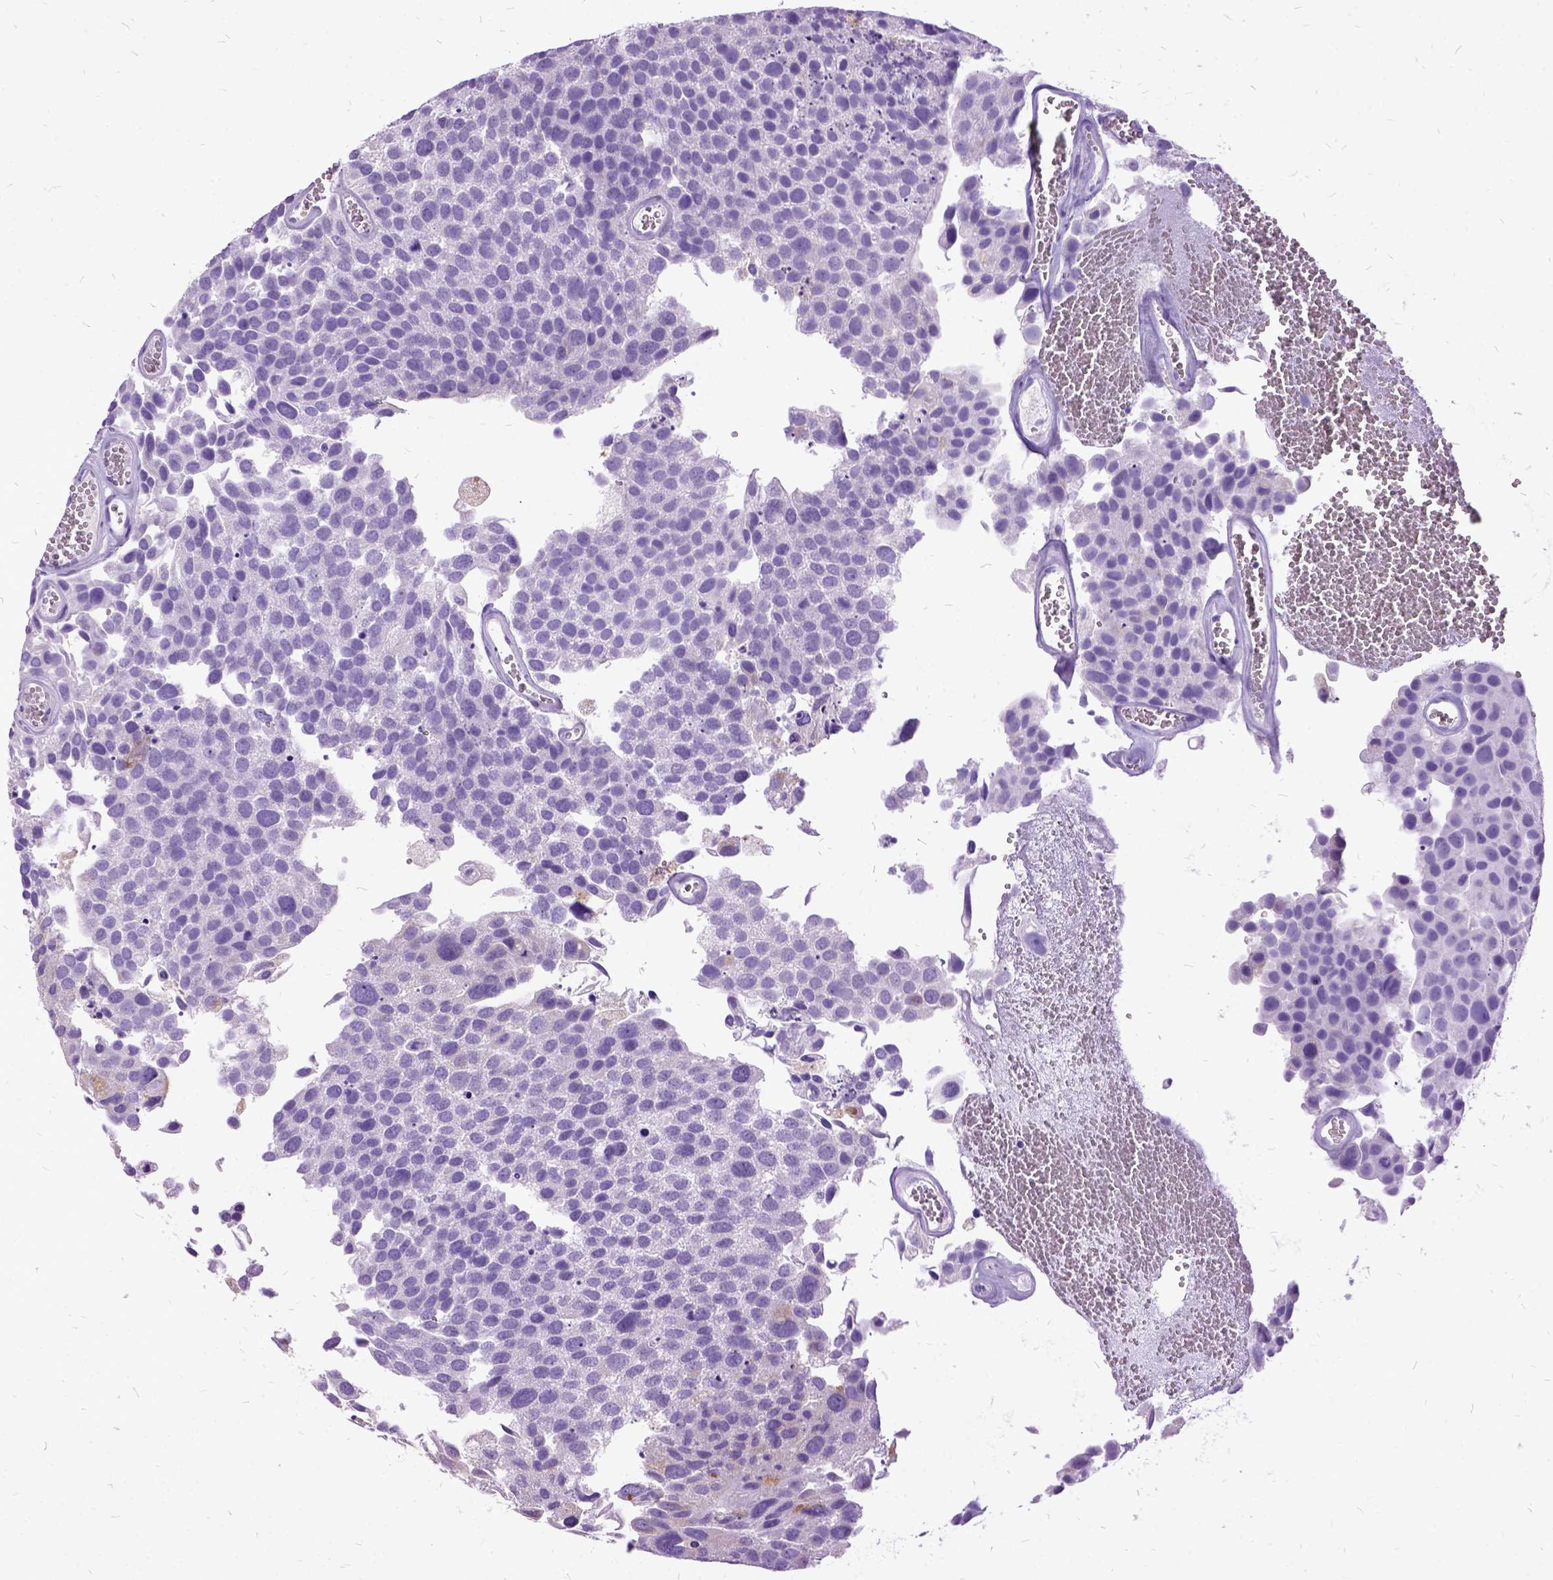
{"staining": {"intensity": "negative", "quantity": "none", "location": "none"}, "tissue": "urothelial cancer", "cell_type": "Tumor cells", "image_type": "cancer", "snomed": [{"axis": "morphology", "description": "Urothelial carcinoma, Low grade"}, {"axis": "topography", "description": "Urinary bladder"}], "caption": "IHC histopathology image of neoplastic tissue: low-grade urothelial carcinoma stained with DAB (3,3'-diaminobenzidine) demonstrates no significant protein staining in tumor cells. The staining is performed using DAB brown chromogen with nuclei counter-stained in using hematoxylin.", "gene": "MME", "patient": {"sex": "female", "age": 69}}